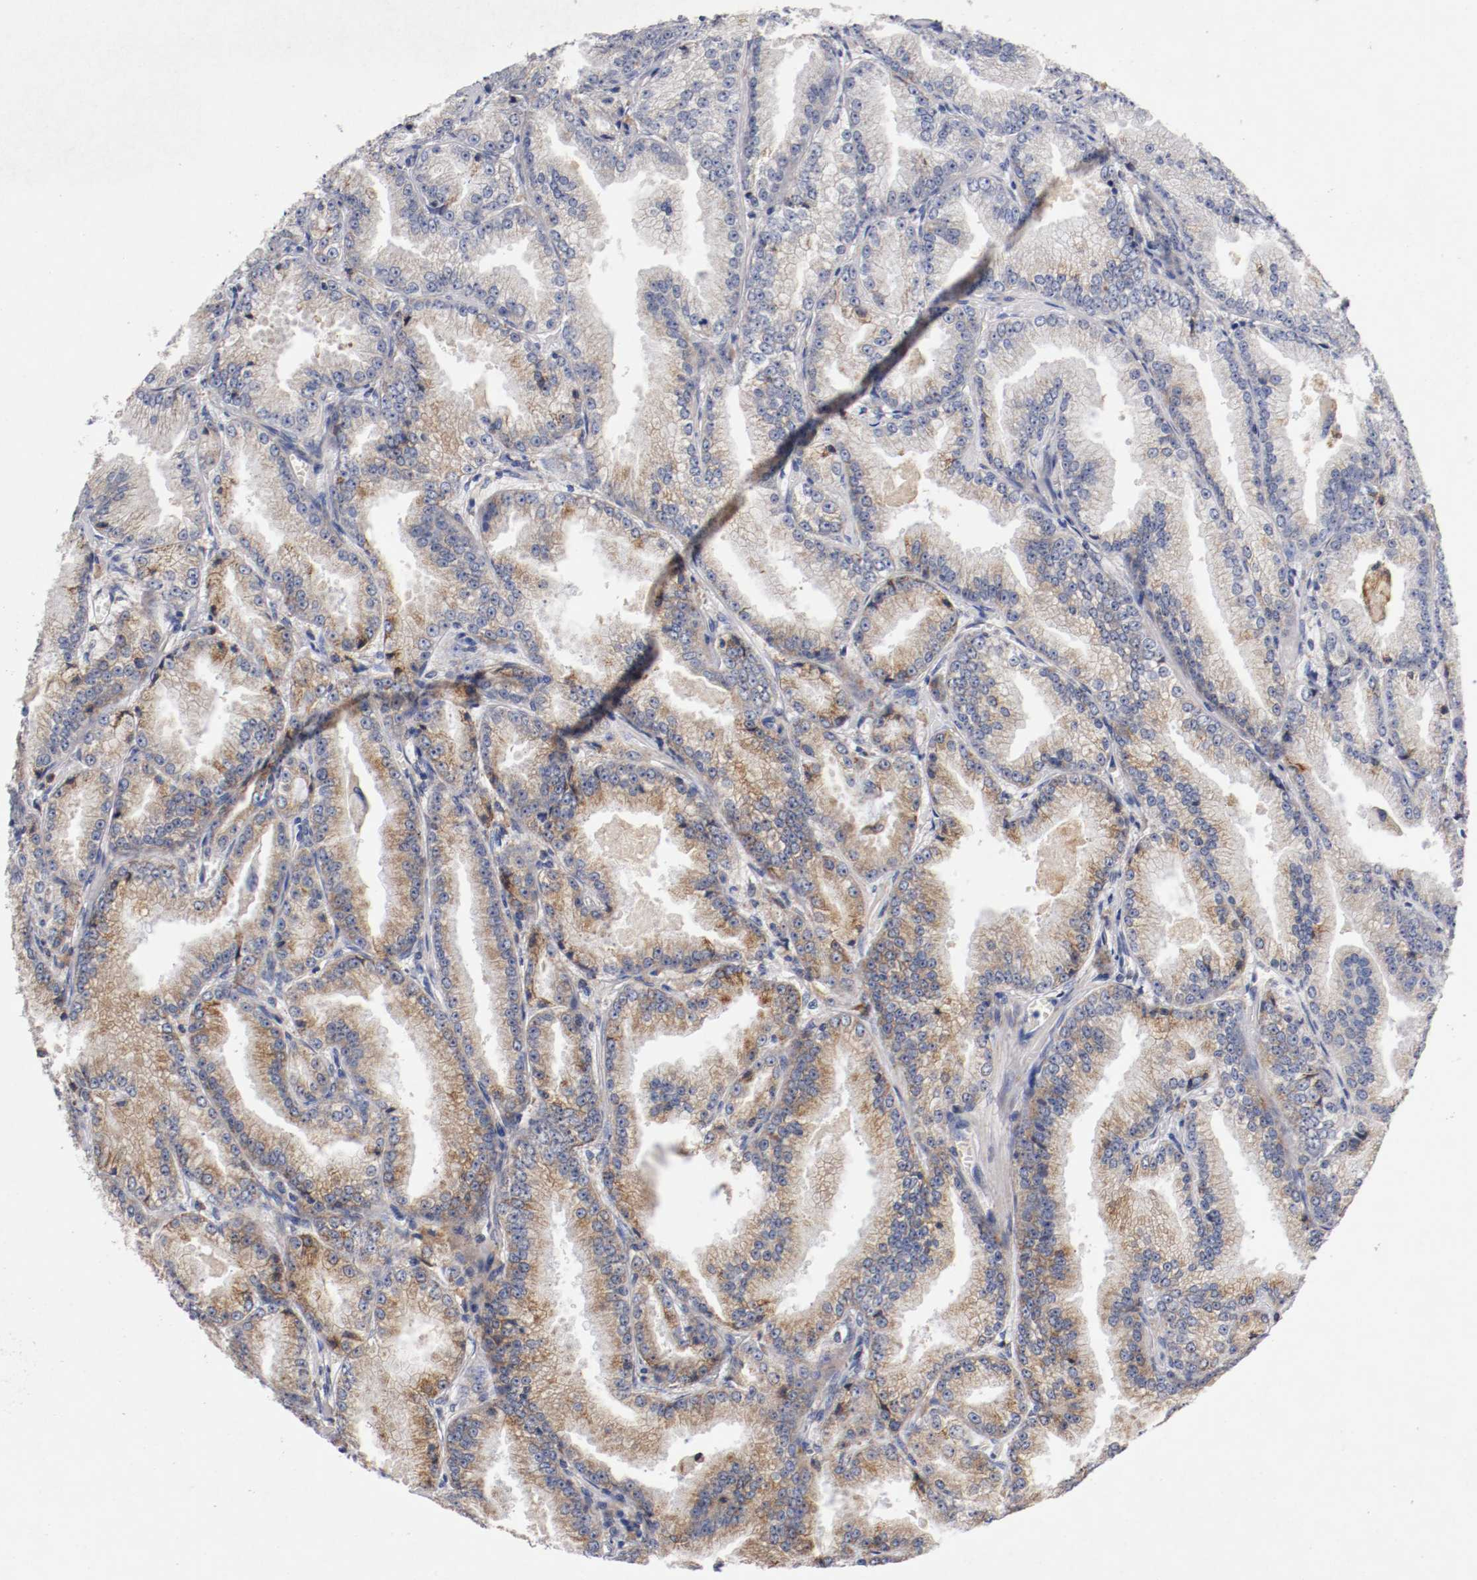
{"staining": {"intensity": "moderate", "quantity": "25%-75%", "location": "cytoplasmic/membranous"}, "tissue": "prostate cancer", "cell_type": "Tumor cells", "image_type": "cancer", "snomed": [{"axis": "morphology", "description": "Adenocarcinoma, High grade"}, {"axis": "topography", "description": "Prostate"}], "caption": "Immunohistochemistry photomicrograph of human prostate cancer stained for a protein (brown), which demonstrates medium levels of moderate cytoplasmic/membranous staining in approximately 25%-75% of tumor cells.", "gene": "TRAF2", "patient": {"sex": "male", "age": 61}}